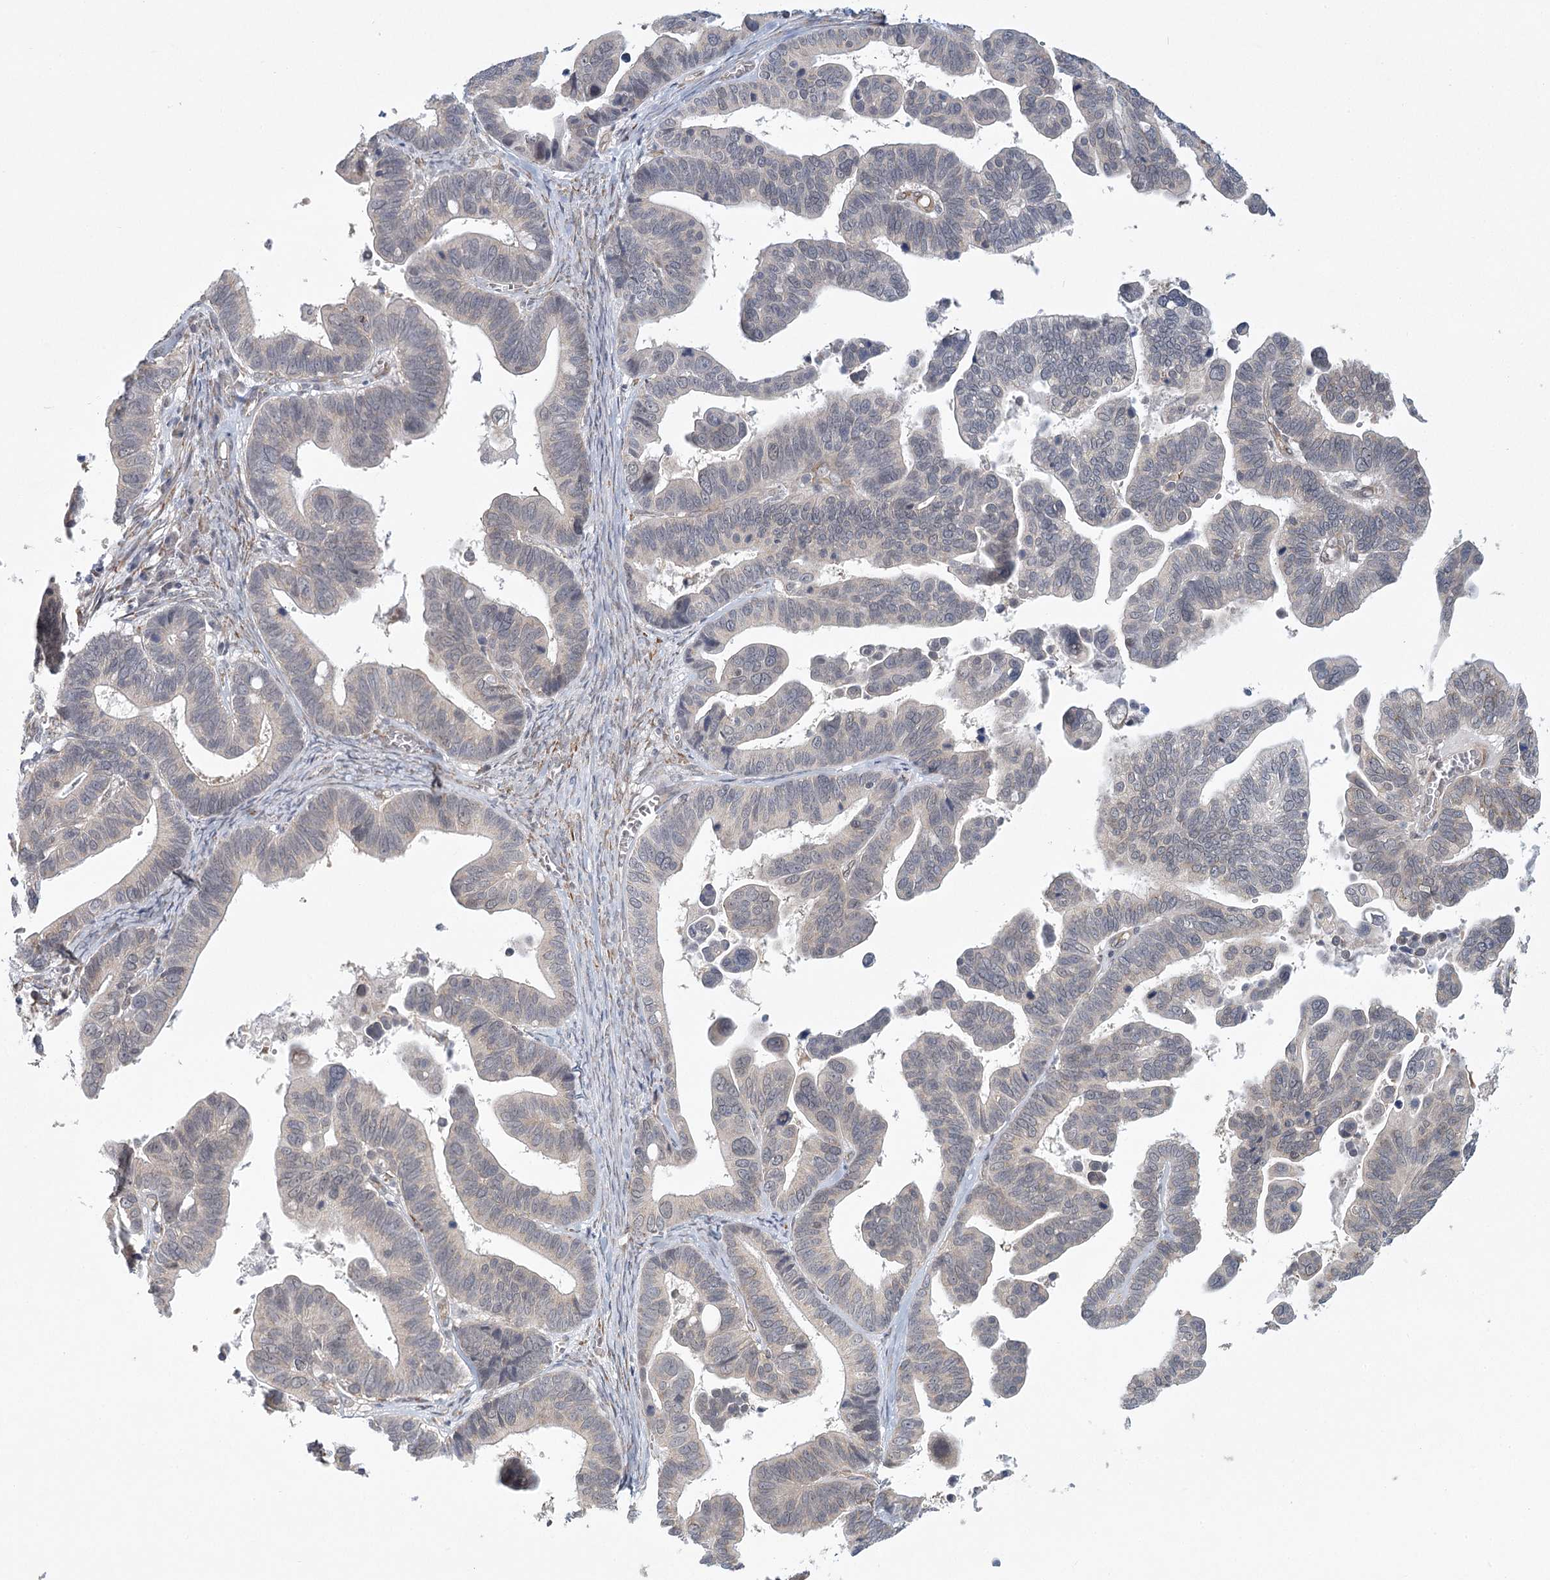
{"staining": {"intensity": "negative", "quantity": "none", "location": "none"}, "tissue": "ovarian cancer", "cell_type": "Tumor cells", "image_type": "cancer", "snomed": [{"axis": "morphology", "description": "Cystadenocarcinoma, serous, NOS"}, {"axis": "topography", "description": "Ovary"}], "caption": "IHC micrograph of ovarian serous cystadenocarcinoma stained for a protein (brown), which reveals no positivity in tumor cells.", "gene": "MED28", "patient": {"sex": "female", "age": 56}}